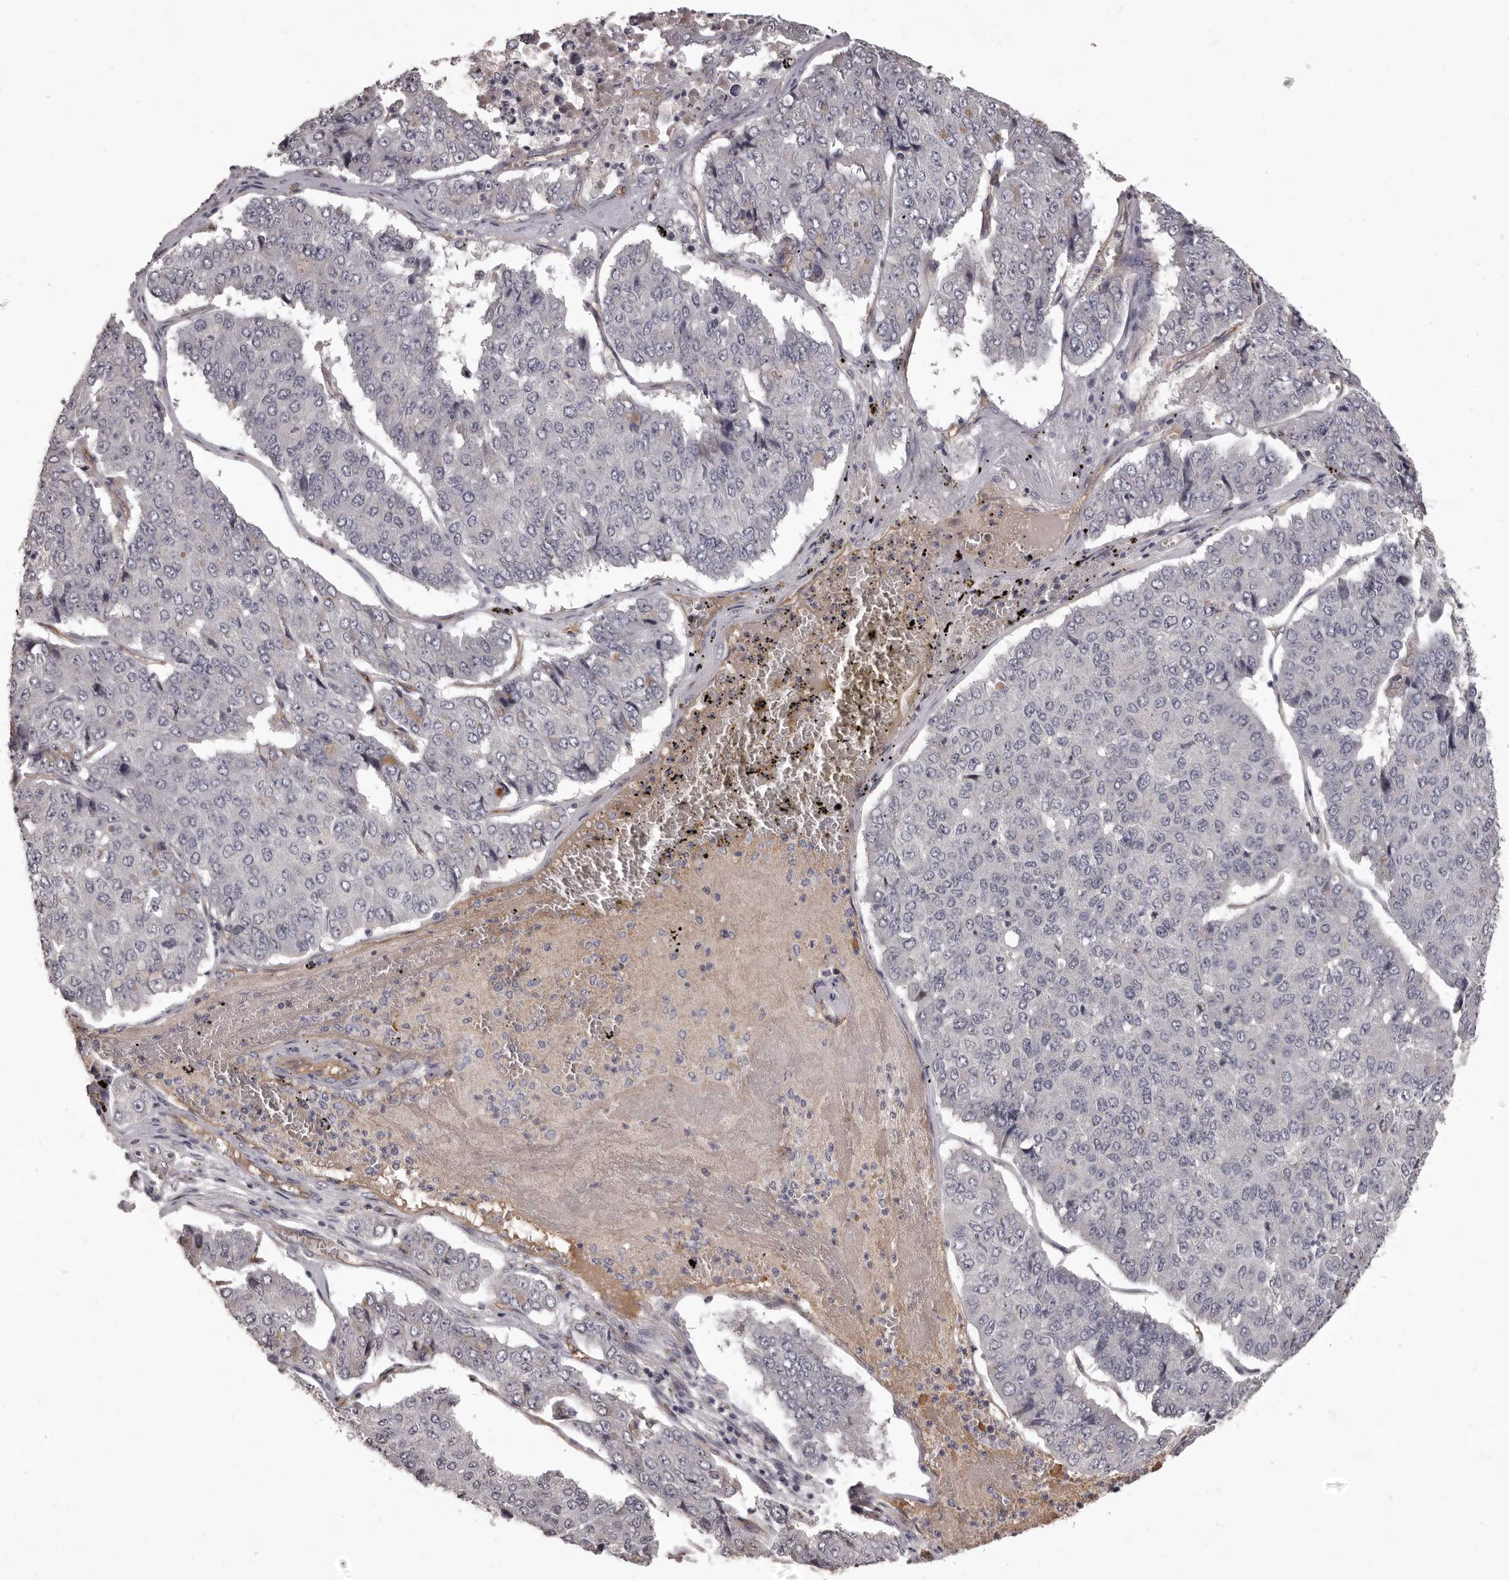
{"staining": {"intensity": "negative", "quantity": "none", "location": "none"}, "tissue": "pancreatic cancer", "cell_type": "Tumor cells", "image_type": "cancer", "snomed": [{"axis": "morphology", "description": "Adenocarcinoma, NOS"}, {"axis": "topography", "description": "Pancreas"}], "caption": "Photomicrograph shows no significant protein staining in tumor cells of adenocarcinoma (pancreatic).", "gene": "GPR78", "patient": {"sex": "male", "age": 50}}